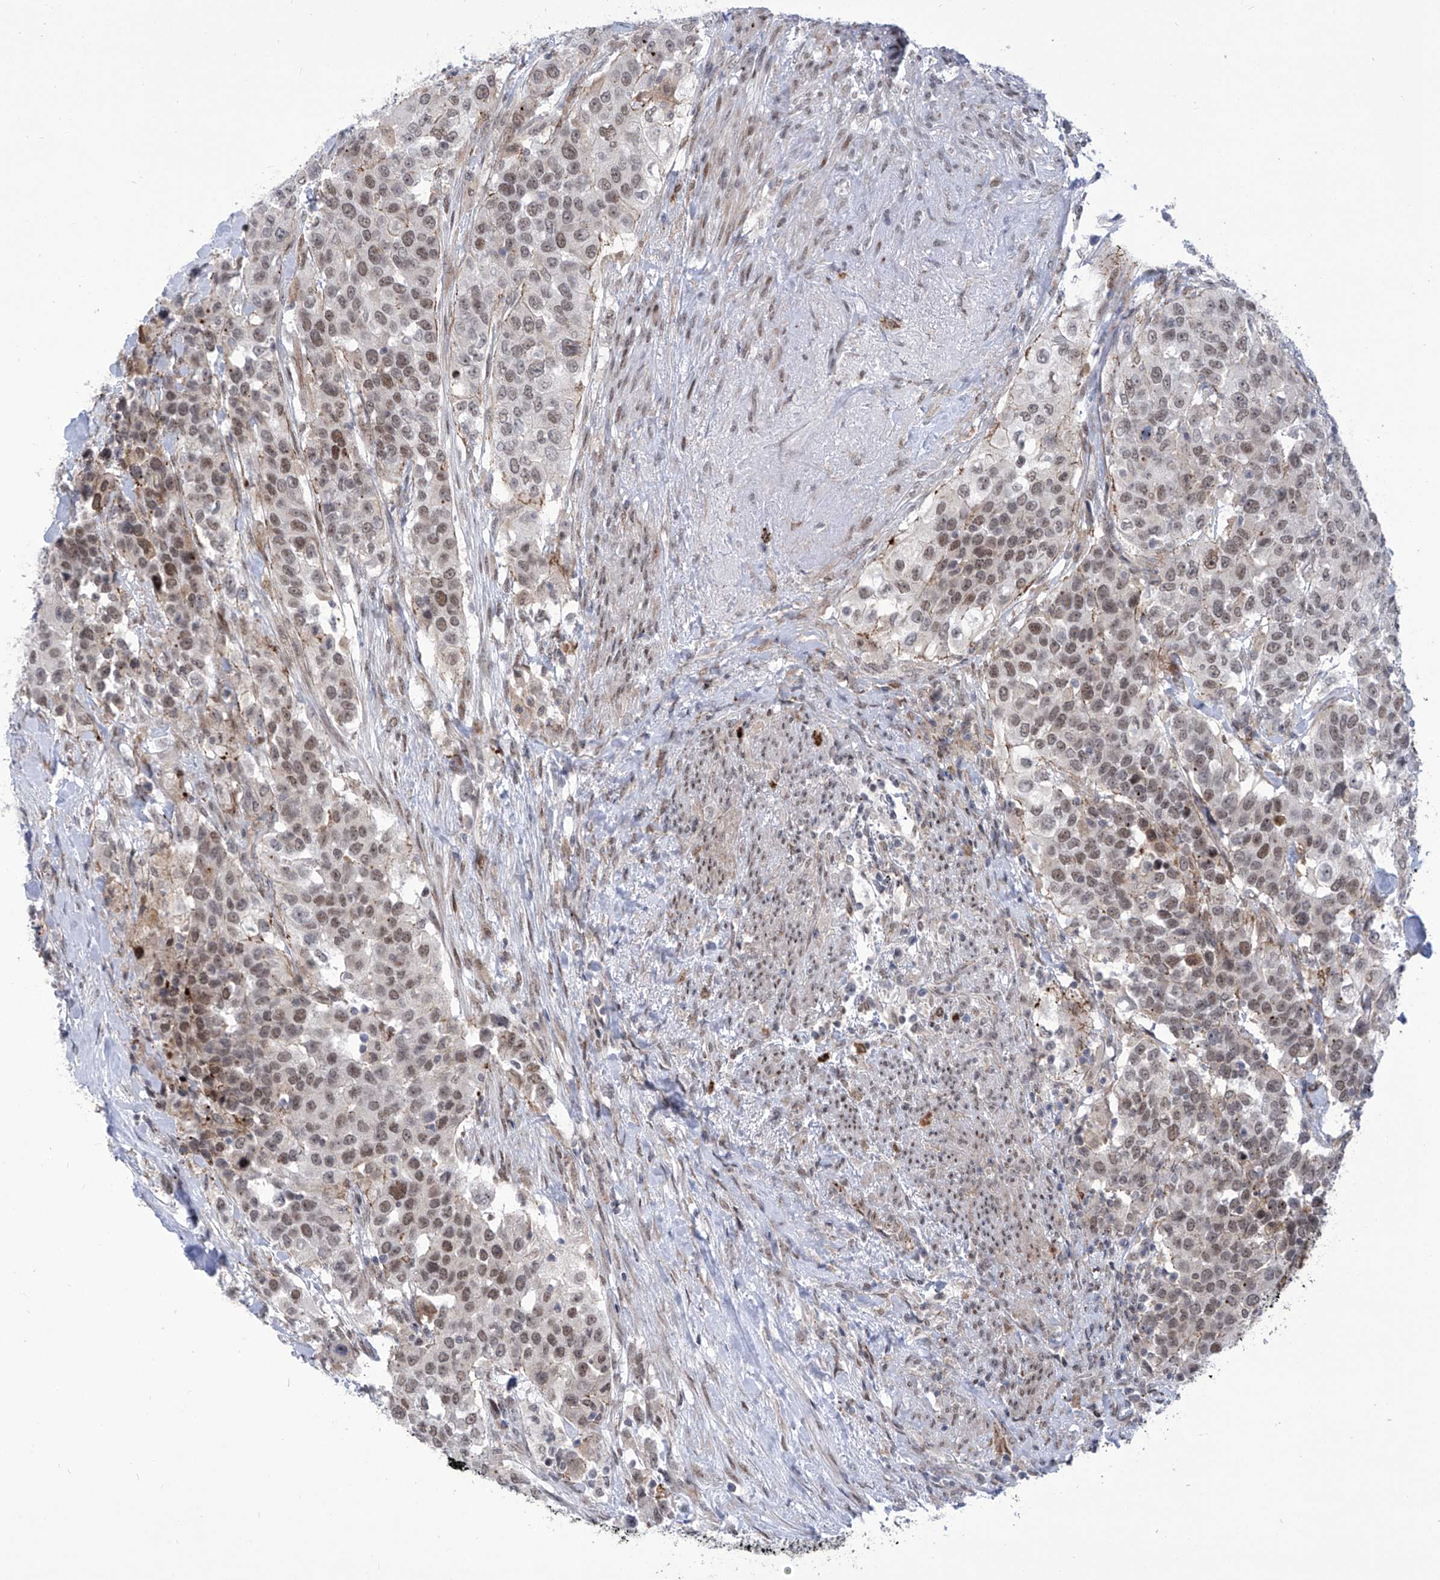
{"staining": {"intensity": "moderate", "quantity": ">75%", "location": "nuclear"}, "tissue": "urothelial cancer", "cell_type": "Tumor cells", "image_type": "cancer", "snomed": [{"axis": "morphology", "description": "Urothelial carcinoma, High grade"}, {"axis": "topography", "description": "Urinary bladder"}], "caption": "The micrograph demonstrates immunohistochemical staining of urothelial cancer. There is moderate nuclear staining is identified in approximately >75% of tumor cells.", "gene": "CEP290", "patient": {"sex": "female", "age": 80}}